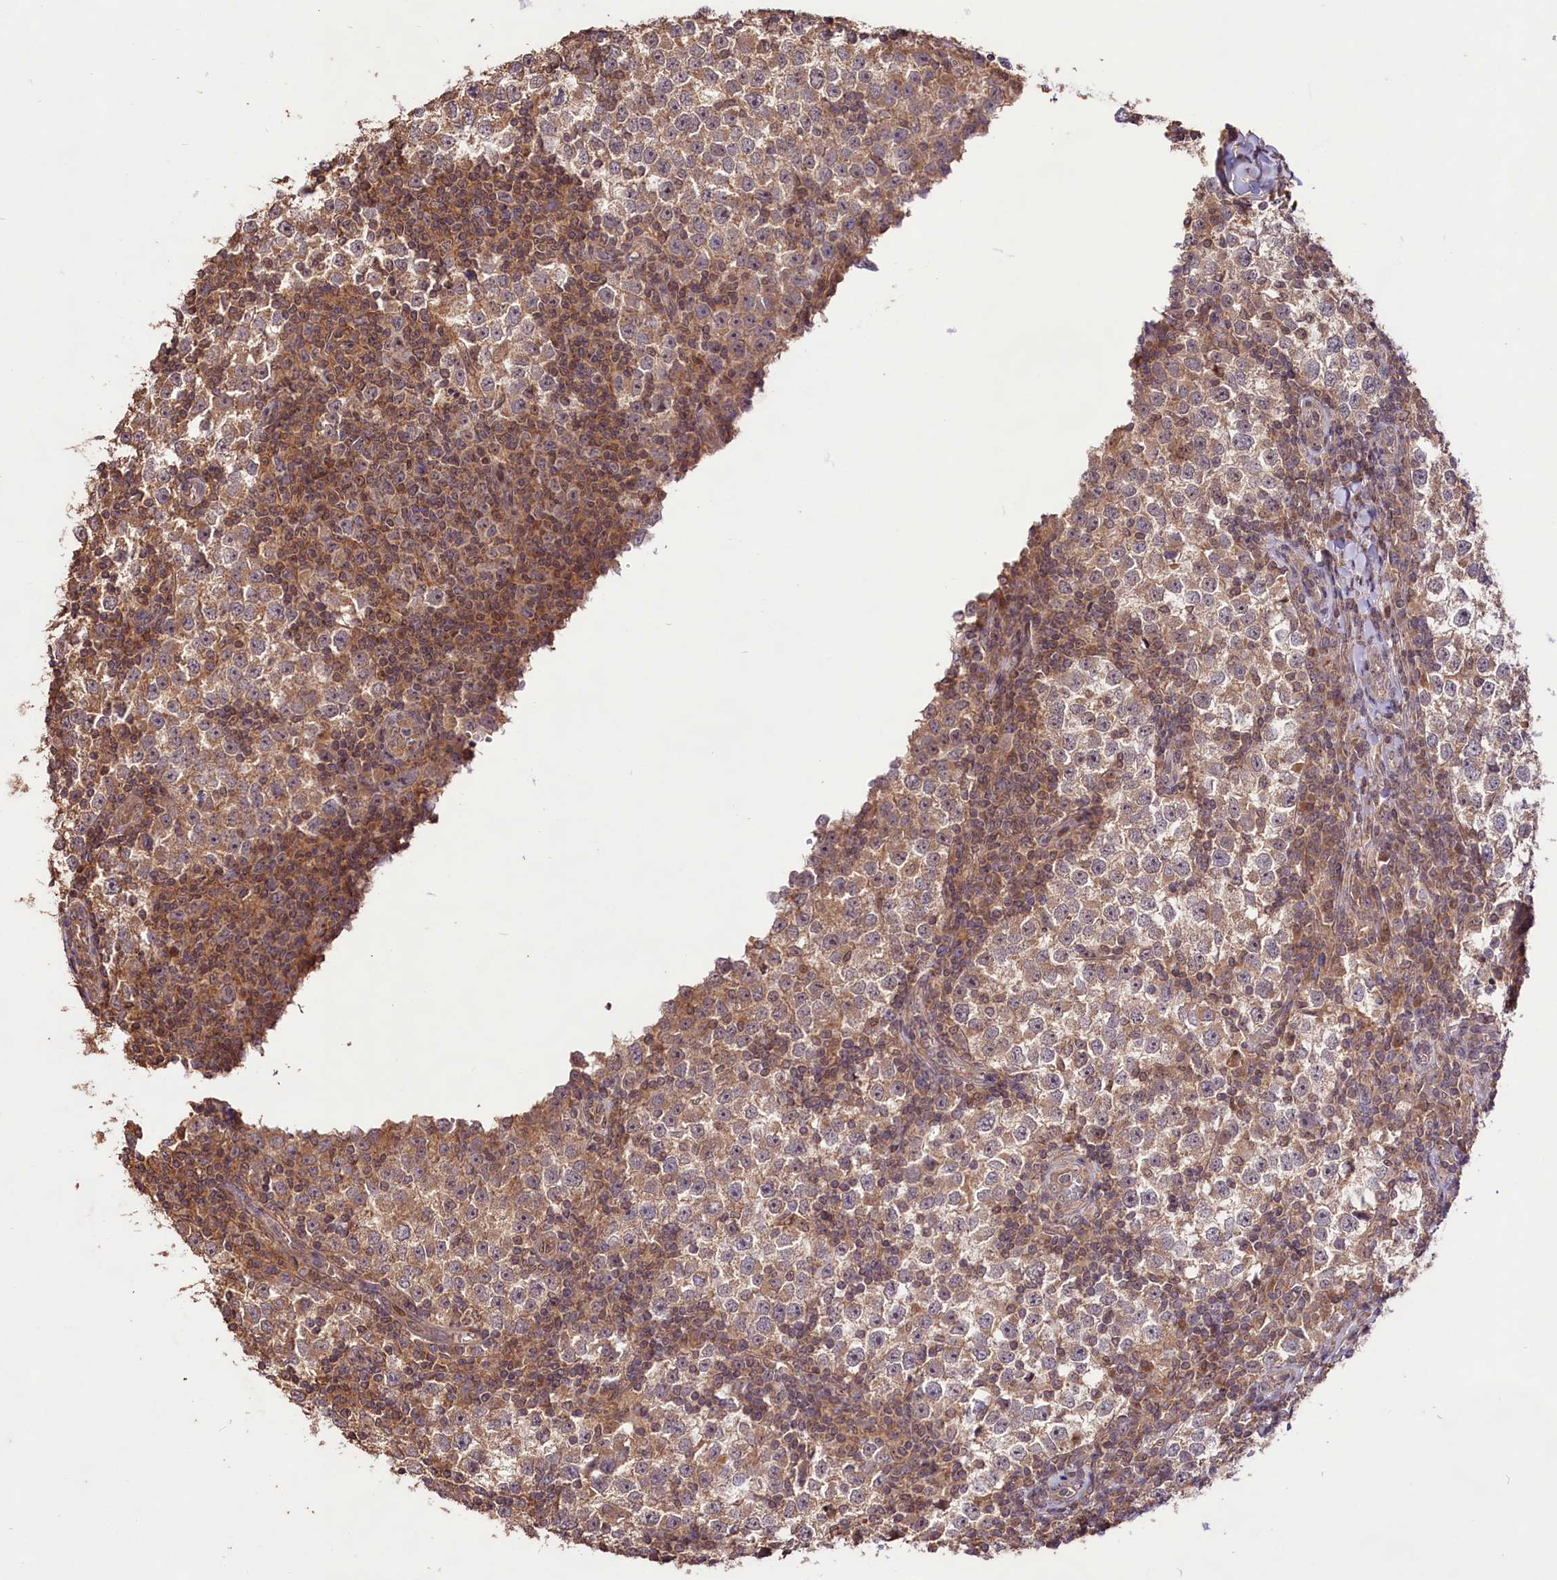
{"staining": {"intensity": "moderate", "quantity": ">75%", "location": "cytoplasmic/membranous,nuclear"}, "tissue": "testis cancer", "cell_type": "Tumor cells", "image_type": "cancer", "snomed": [{"axis": "morphology", "description": "Seminoma, NOS"}, {"axis": "topography", "description": "Testis"}], "caption": "Testis cancer stained with immunohistochemistry shows moderate cytoplasmic/membranous and nuclear expression in approximately >75% of tumor cells. (brown staining indicates protein expression, while blue staining denotes nuclei).", "gene": "RRP8", "patient": {"sex": "male", "age": 65}}